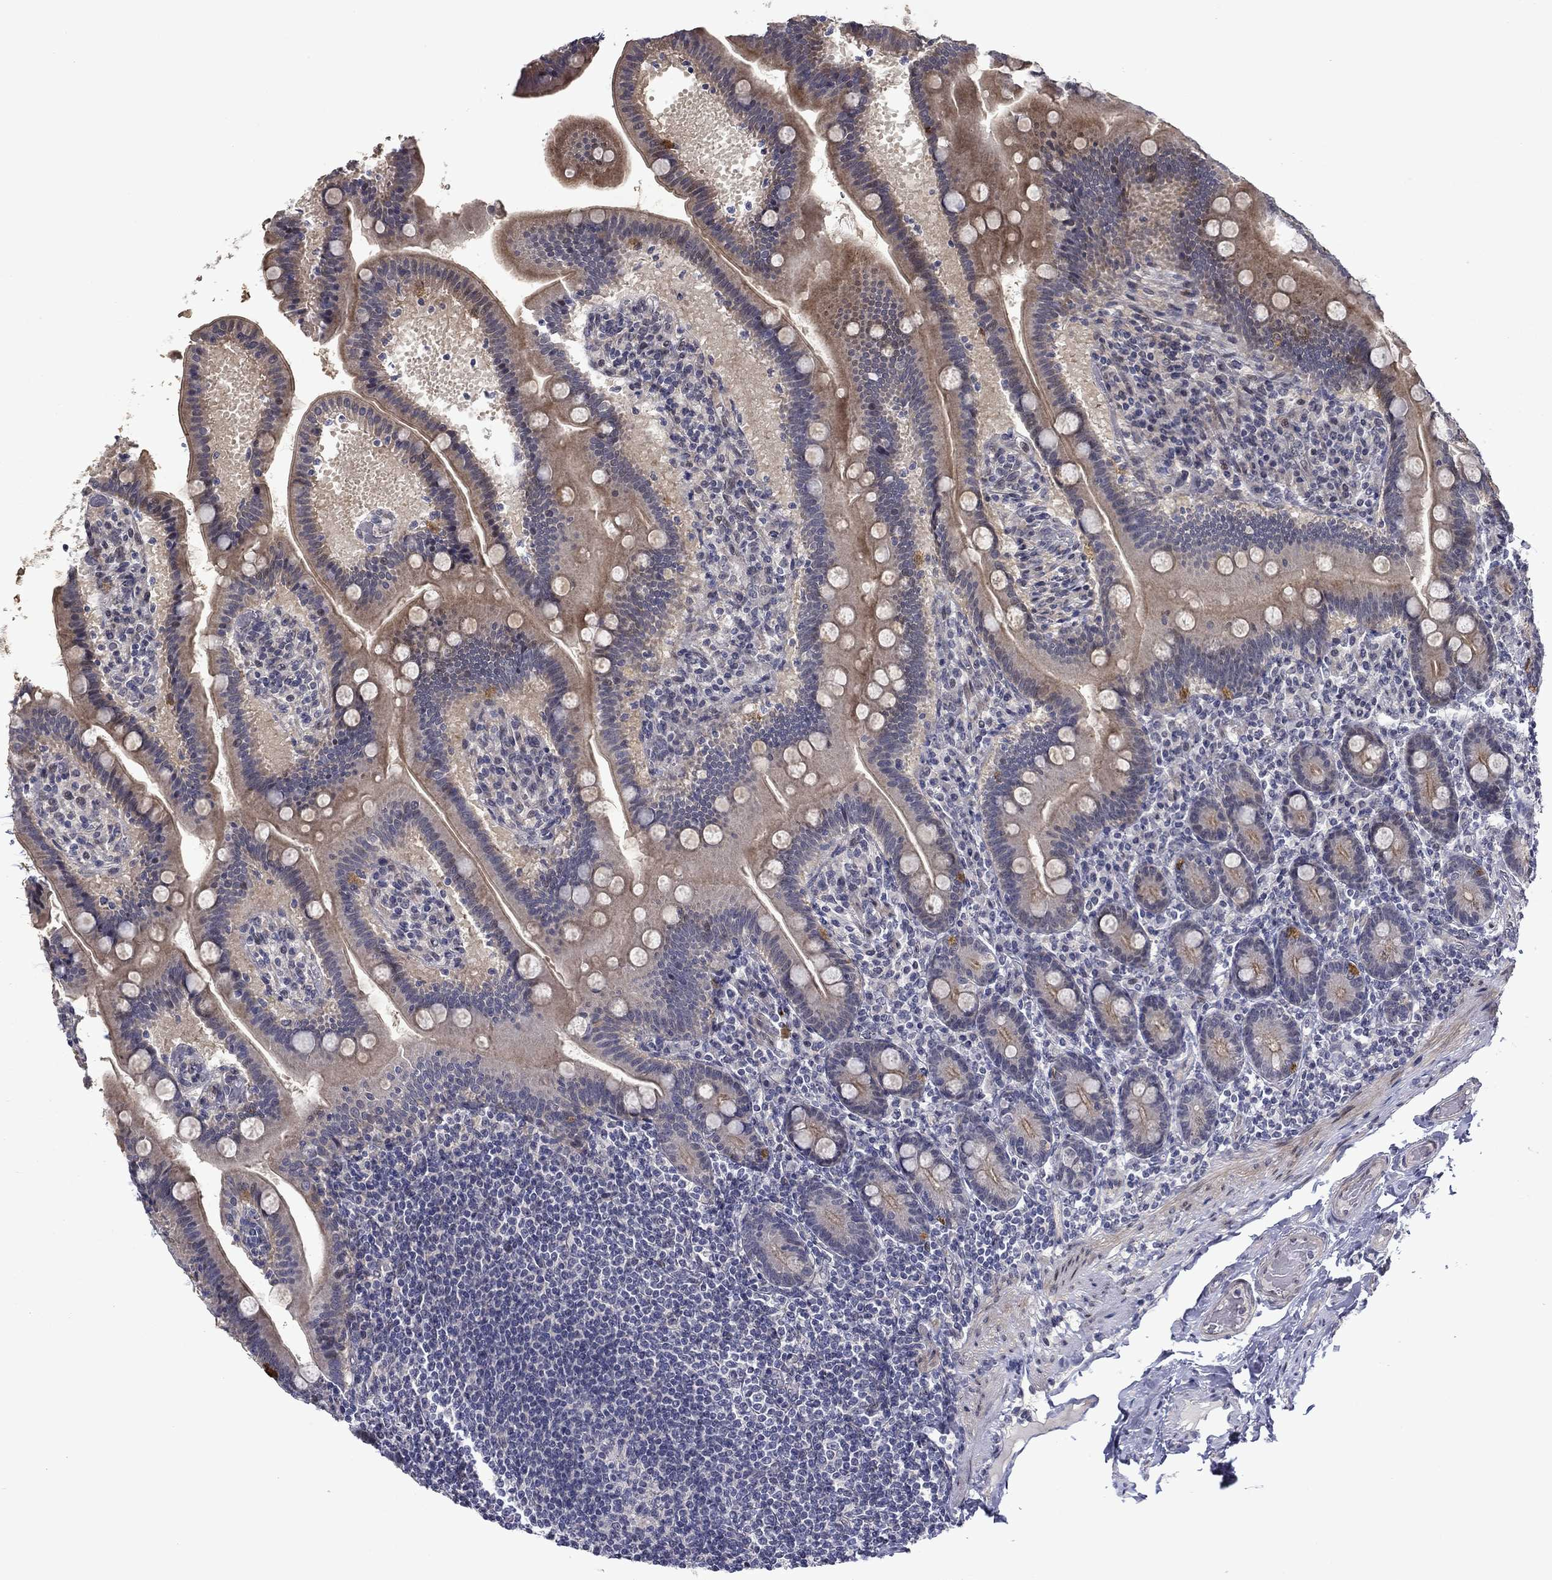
{"staining": {"intensity": "moderate", "quantity": "<25%", "location": "cytoplasmic/membranous"}, "tissue": "small intestine", "cell_type": "Glandular cells", "image_type": "normal", "snomed": [{"axis": "morphology", "description": "Normal tissue, NOS"}, {"axis": "topography", "description": "Small intestine"}], "caption": "The histopathology image exhibits a brown stain indicating the presence of a protein in the cytoplasmic/membranous of glandular cells in small intestine. (IHC, brightfield microscopy, high magnification).", "gene": "B3GAT1", "patient": {"sex": "male", "age": 66}}